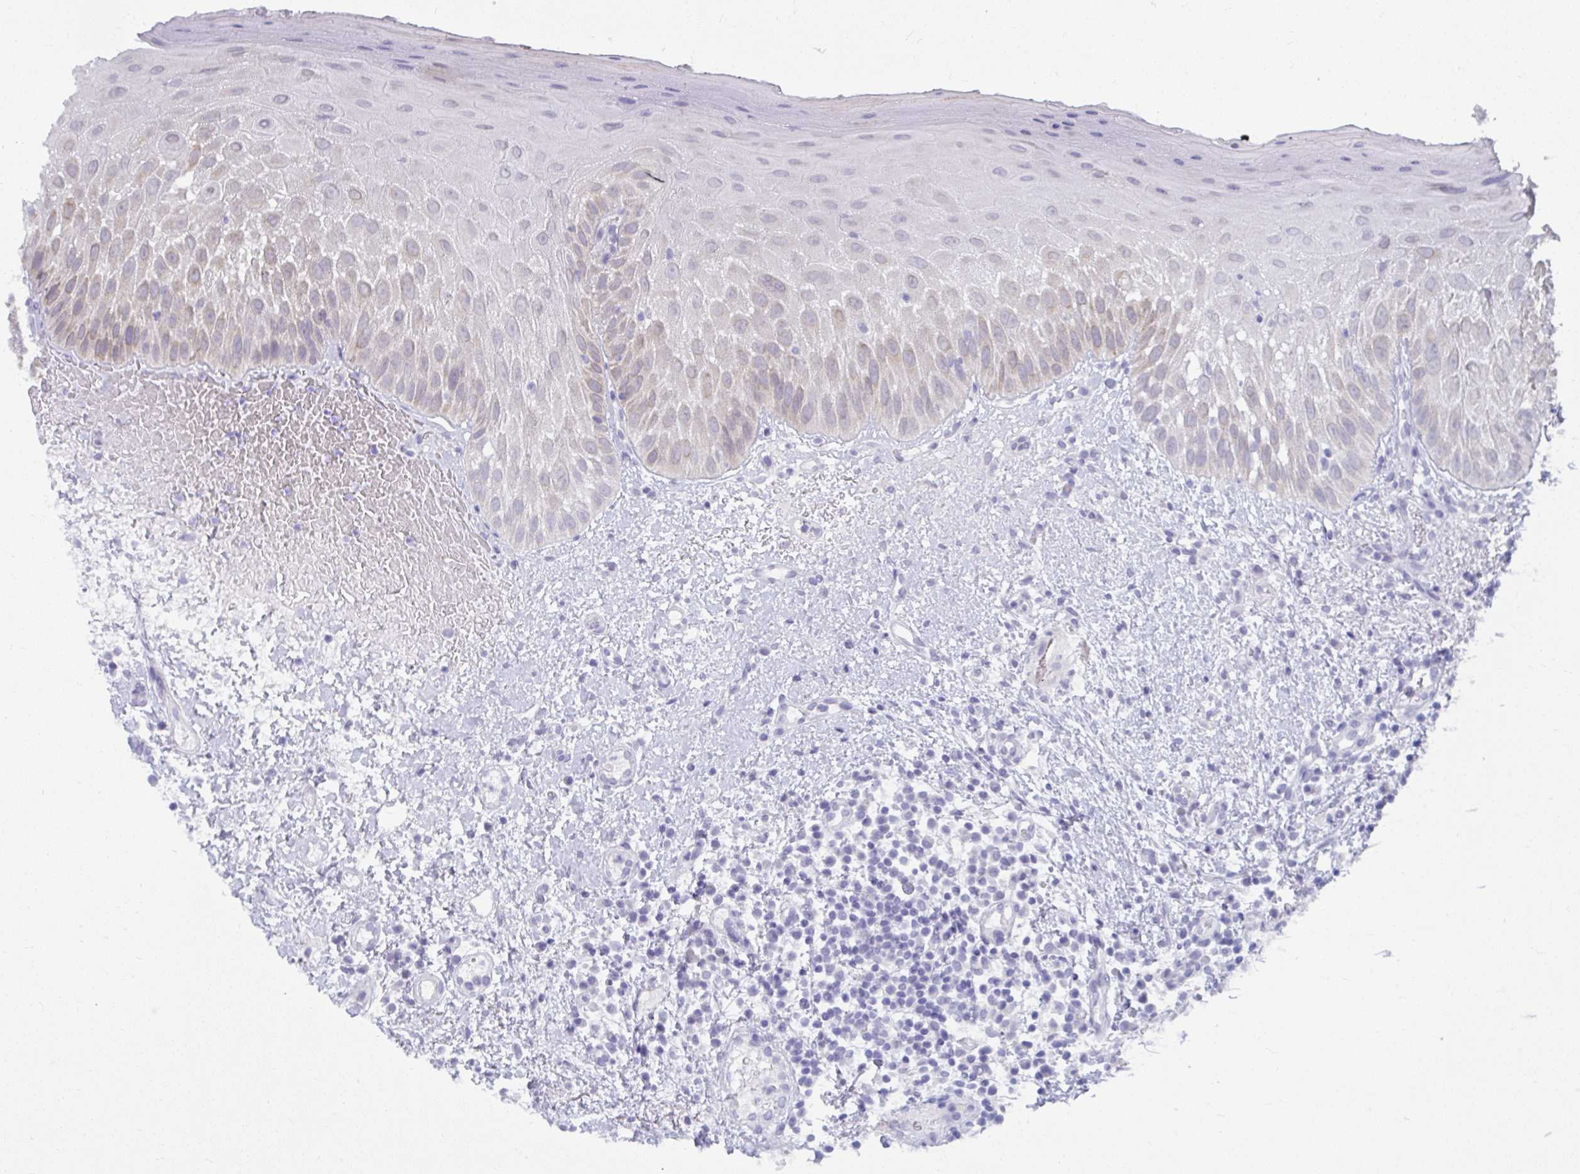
{"staining": {"intensity": "moderate", "quantity": "<25%", "location": "cytoplasmic/membranous"}, "tissue": "oral mucosa", "cell_type": "Squamous epithelial cells", "image_type": "normal", "snomed": [{"axis": "morphology", "description": "Normal tissue, NOS"}, {"axis": "topography", "description": "Oral tissue"}, {"axis": "topography", "description": "Tounge, NOS"}], "caption": "IHC (DAB) staining of benign human oral mucosa displays moderate cytoplasmic/membranous protein positivity in approximately <25% of squamous epithelial cells.", "gene": "UGT3A2", "patient": {"sex": "male", "age": 83}}